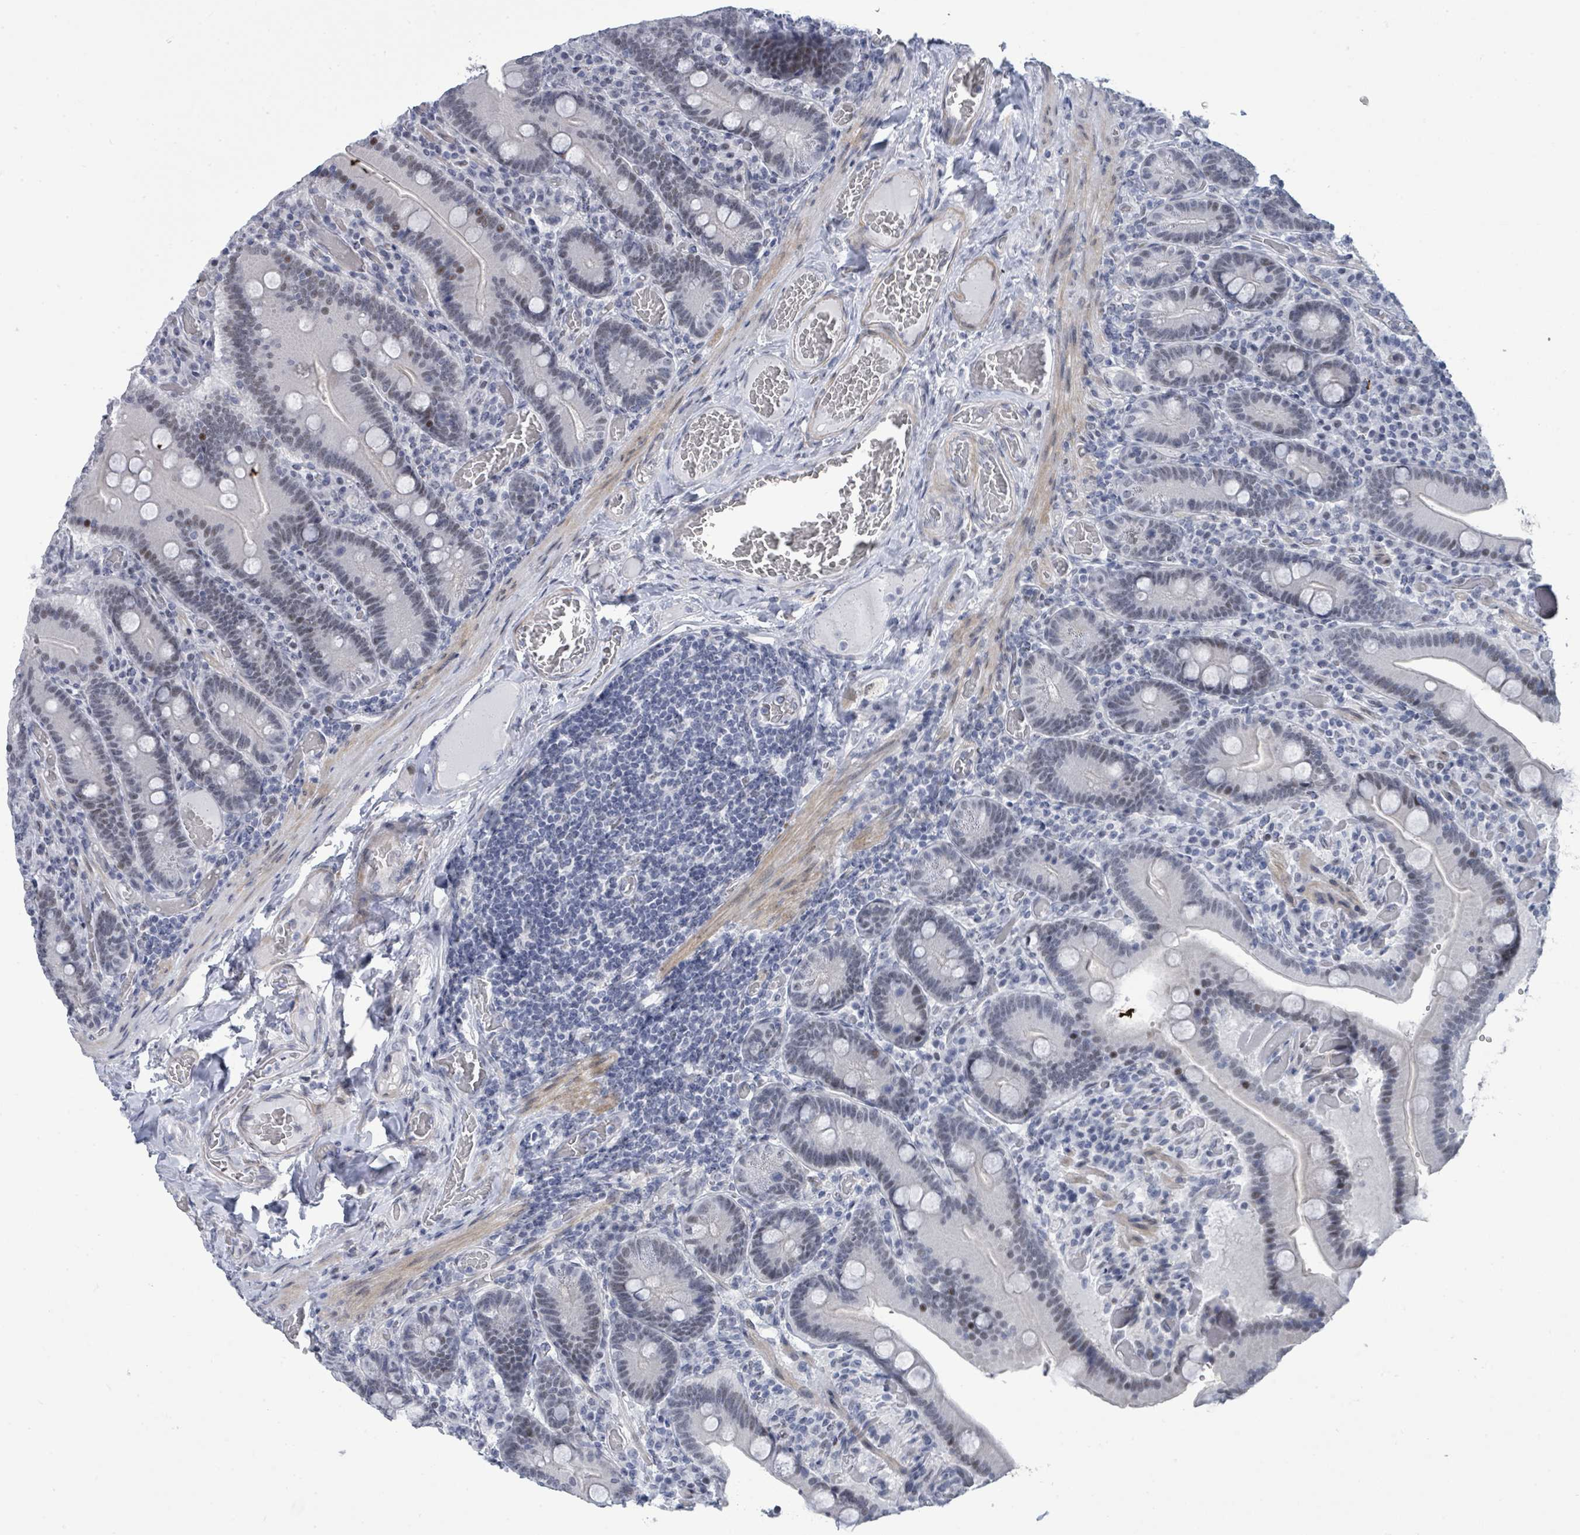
{"staining": {"intensity": "weak", "quantity": "25%-75%", "location": "nuclear"}, "tissue": "duodenum", "cell_type": "Glandular cells", "image_type": "normal", "snomed": [{"axis": "morphology", "description": "Normal tissue, NOS"}, {"axis": "topography", "description": "Duodenum"}], "caption": "High-magnification brightfield microscopy of benign duodenum stained with DAB (brown) and counterstained with hematoxylin (blue). glandular cells exhibit weak nuclear expression is identified in approximately25%-75% of cells.", "gene": "CT45A10", "patient": {"sex": "female", "age": 62}}